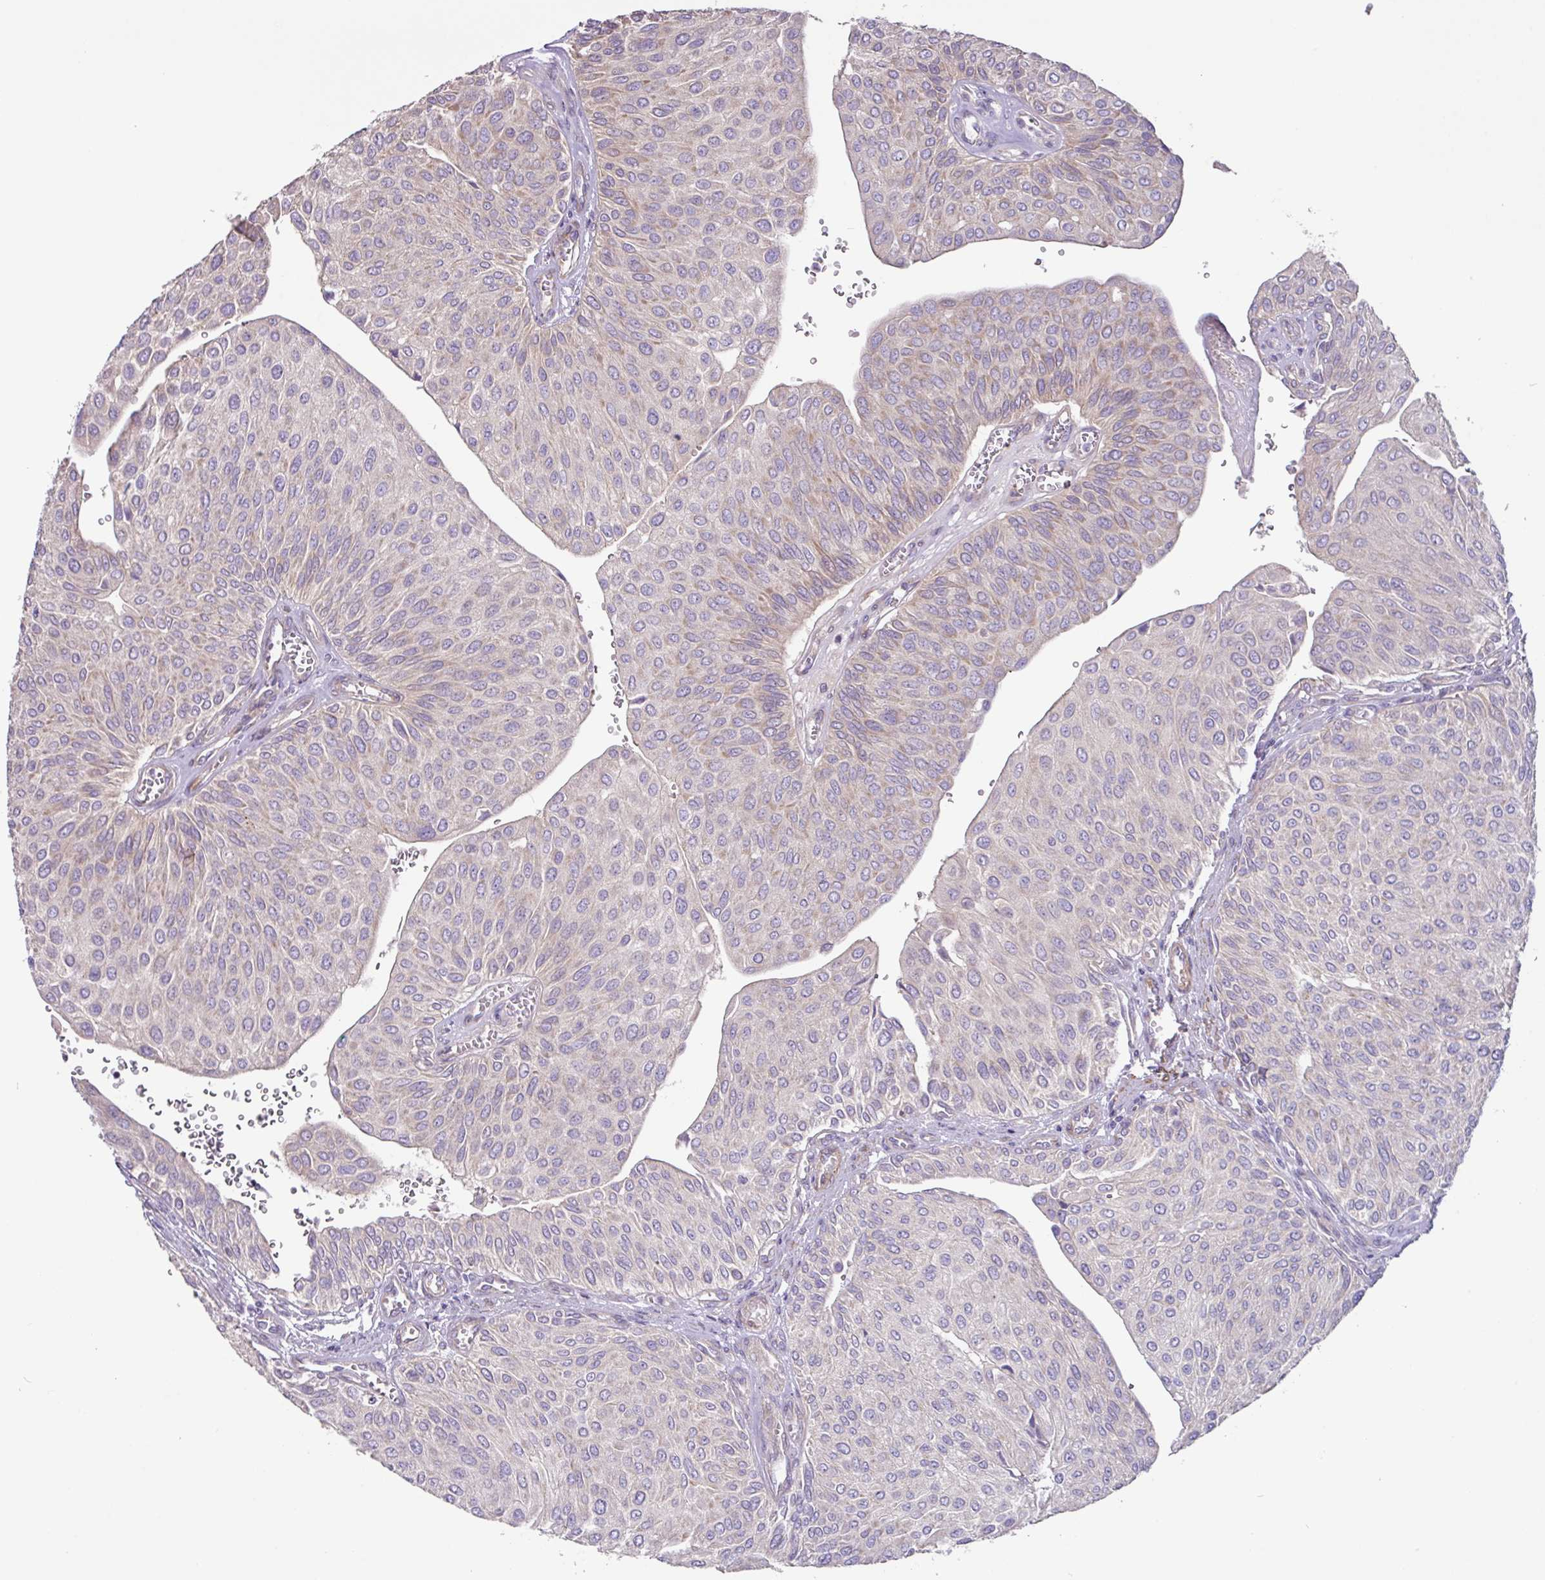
{"staining": {"intensity": "moderate", "quantity": "25%-75%", "location": "cytoplasmic/membranous"}, "tissue": "urothelial cancer", "cell_type": "Tumor cells", "image_type": "cancer", "snomed": [{"axis": "morphology", "description": "Urothelial carcinoma, NOS"}, {"axis": "topography", "description": "Urinary bladder"}], "caption": "The photomicrograph reveals staining of urothelial cancer, revealing moderate cytoplasmic/membranous protein expression (brown color) within tumor cells.", "gene": "MRRF", "patient": {"sex": "male", "age": 67}}